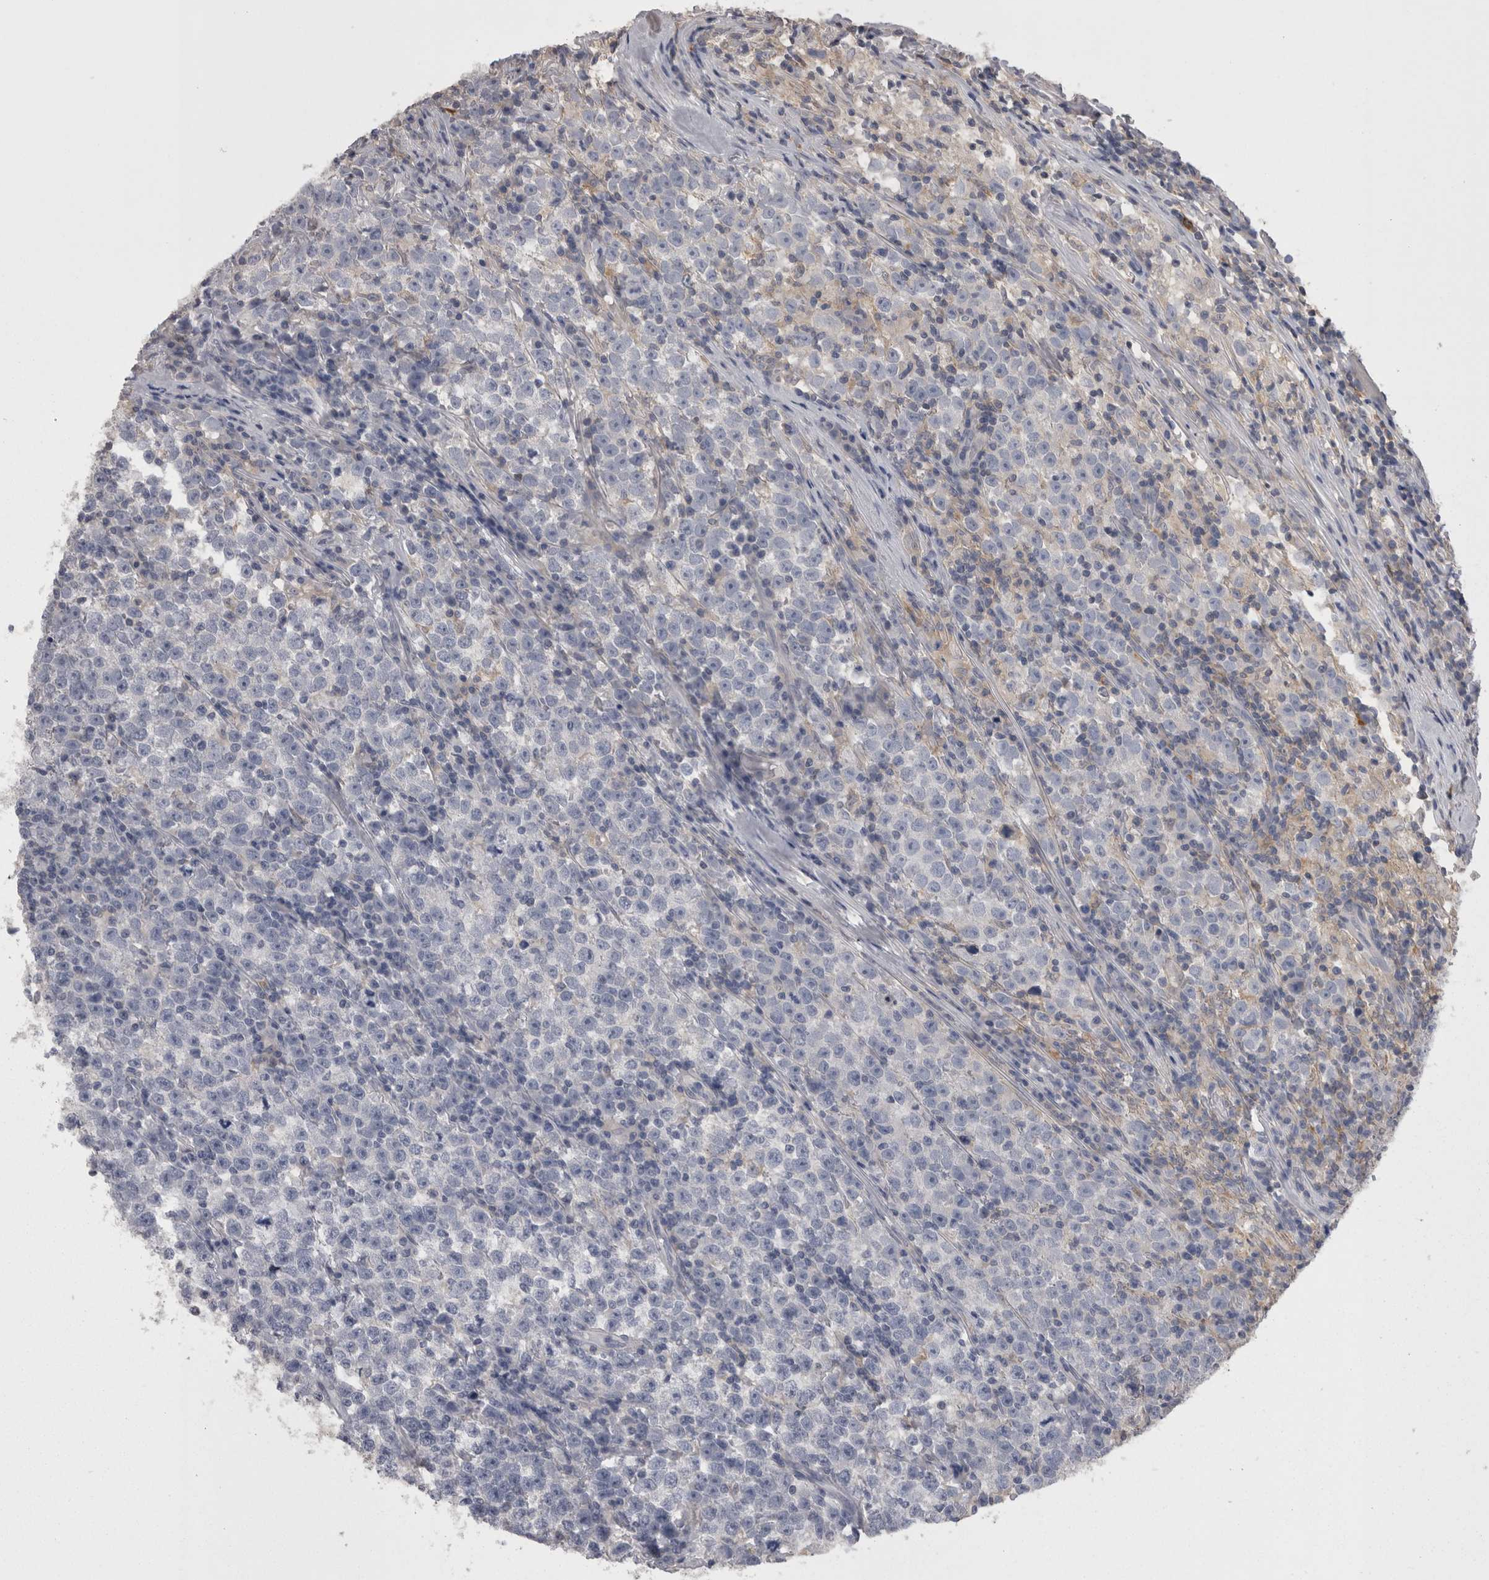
{"staining": {"intensity": "negative", "quantity": "none", "location": "none"}, "tissue": "testis cancer", "cell_type": "Tumor cells", "image_type": "cancer", "snomed": [{"axis": "morphology", "description": "Normal tissue, NOS"}, {"axis": "morphology", "description": "Seminoma, NOS"}, {"axis": "topography", "description": "Testis"}], "caption": "Immunohistochemistry (IHC) image of neoplastic tissue: human seminoma (testis) stained with DAB exhibits no significant protein staining in tumor cells.", "gene": "CAMK2D", "patient": {"sex": "male", "age": 43}}